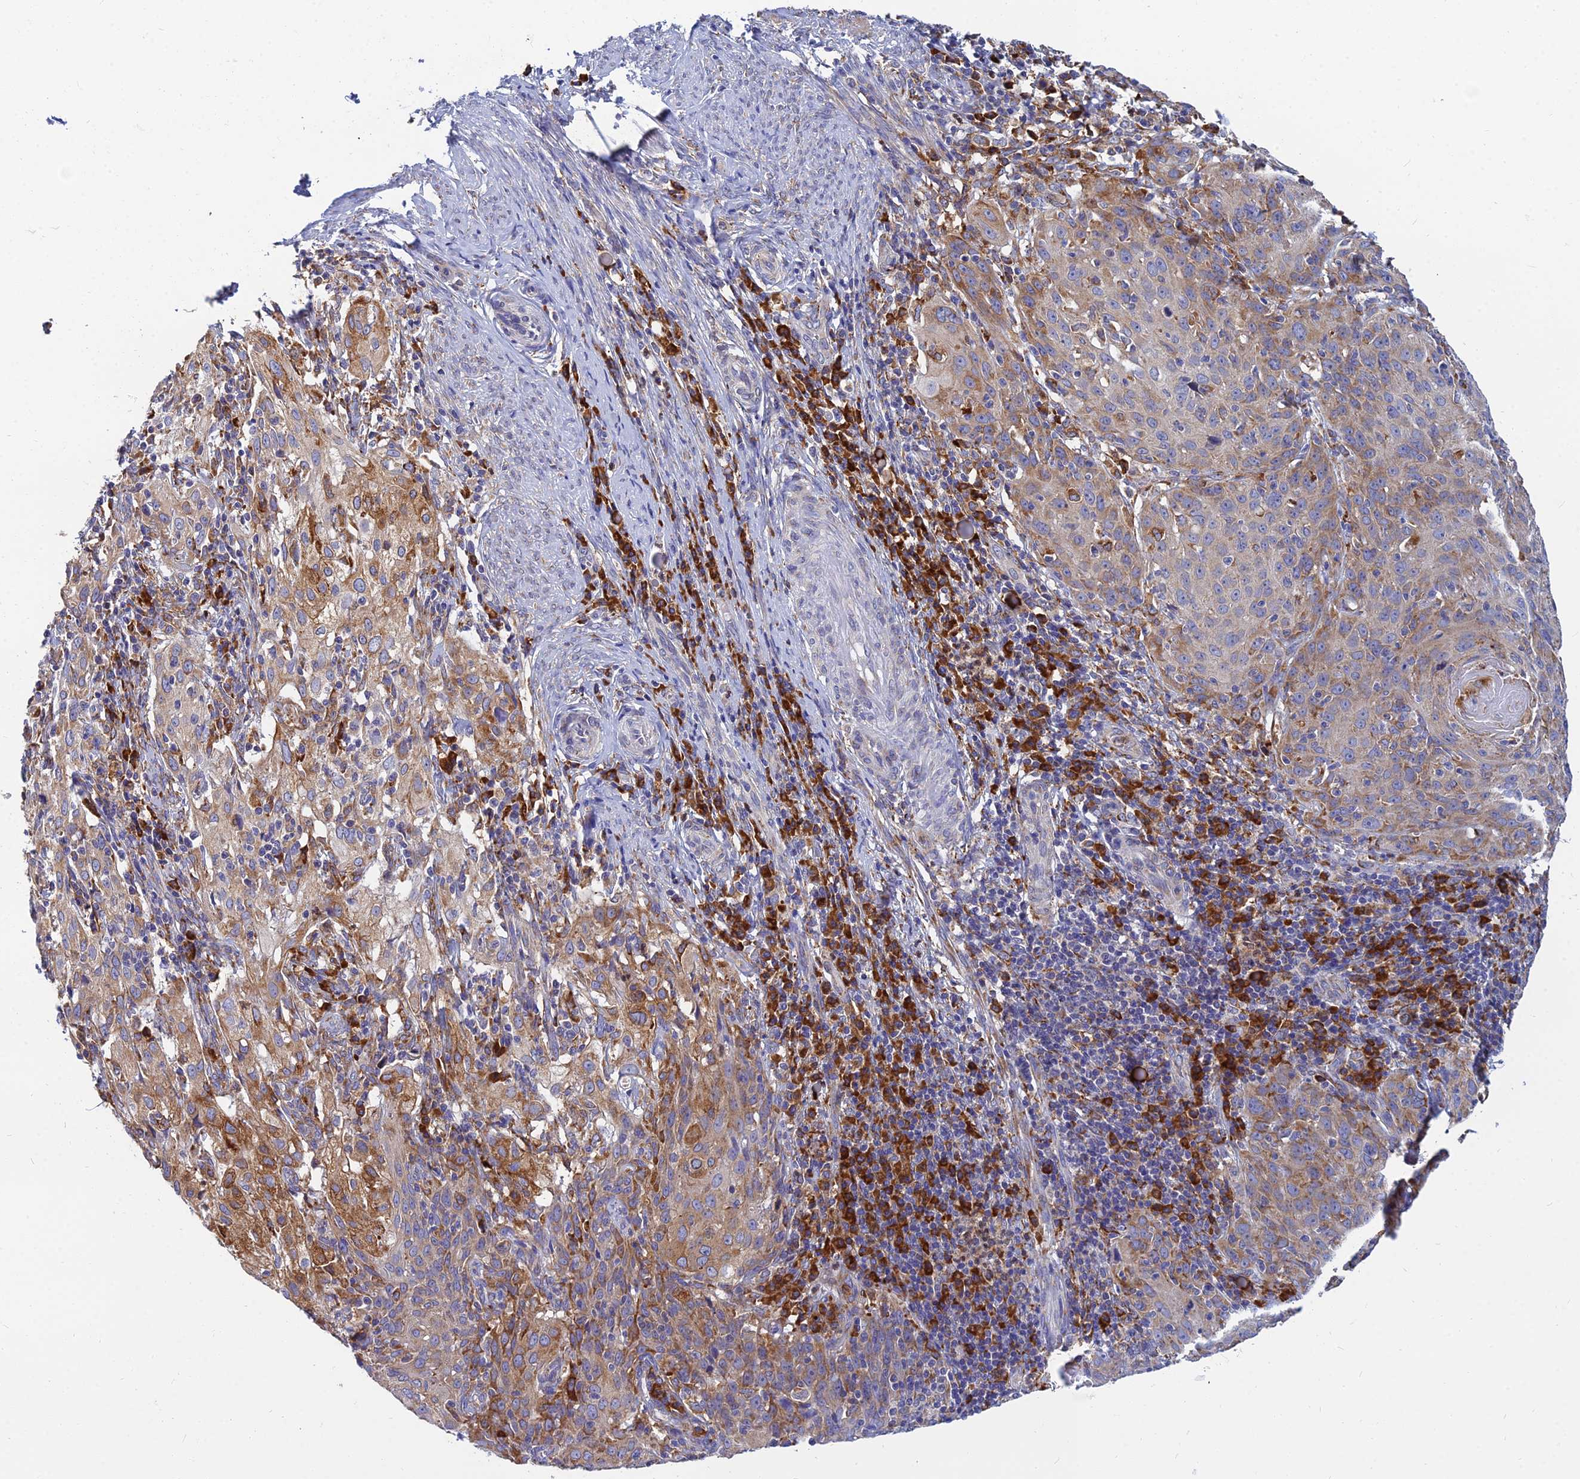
{"staining": {"intensity": "moderate", "quantity": "25%-75%", "location": "cytoplasmic/membranous"}, "tissue": "cervical cancer", "cell_type": "Tumor cells", "image_type": "cancer", "snomed": [{"axis": "morphology", "description": "Squamous cell carcinoma, NOS"}, {"axis": "topography", "description": "Cervix"}], "caption": "Cervical cancer stained with DAB (3,3'-diaminobenzidine) IHC reveals medium levels of moderate cytoplasmic/membranous staining in approximately 25%-75% of tumor cells.", "gene": "CCT6B", "patient": {"sex": "female", "age": 50}}